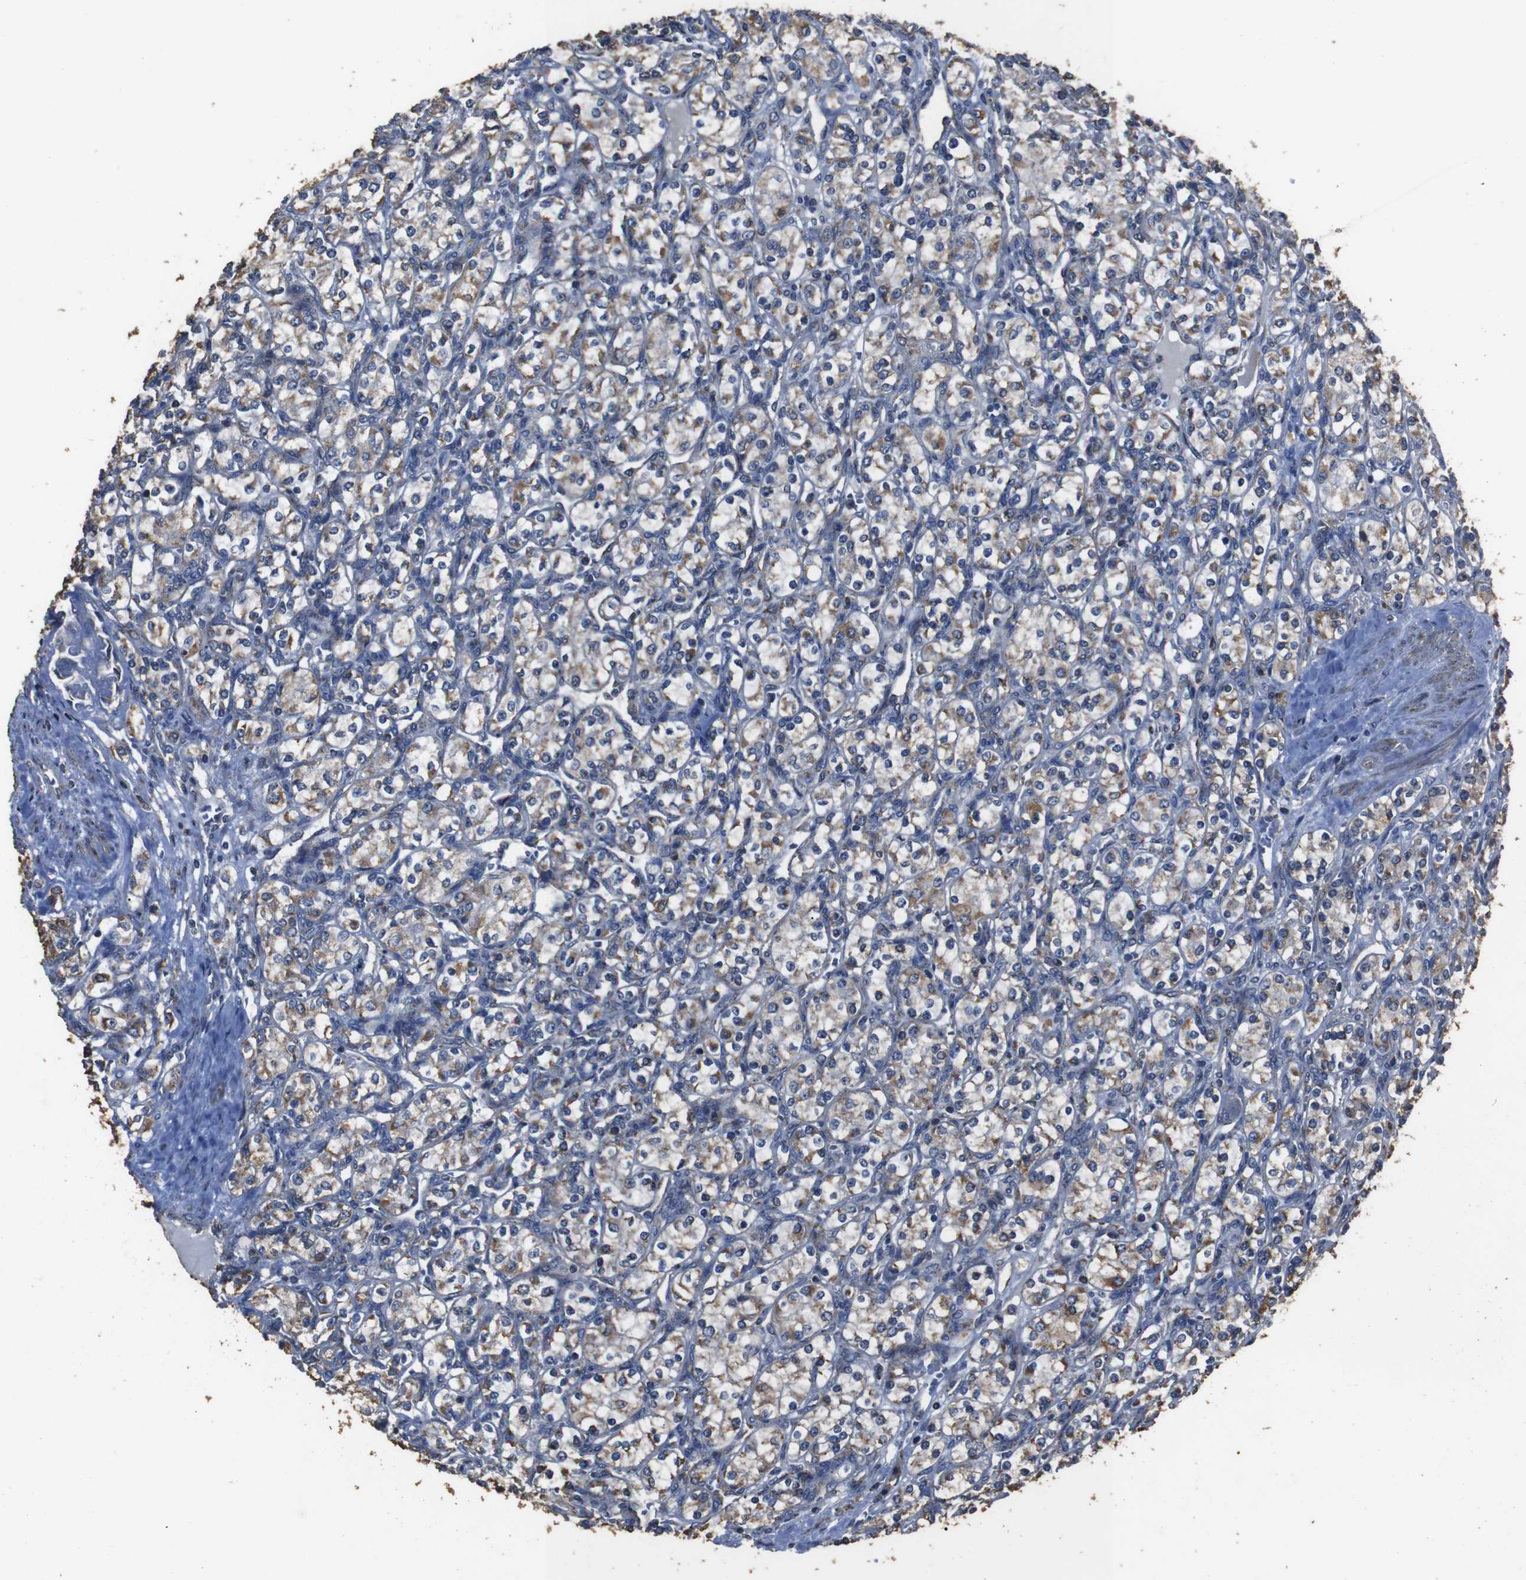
{"staining": {"intensity": "moderate", "quantity": "25%-75%", "location": "cytoplasmic/membranous"}, "tissue": "renal cancer", "cell_type": "Tumor cells", "image_type": "cancer", "snomed": [{"axis": "morphology", "description": "Adenocarcinoma, NOS"}, {"axis": "topography", "description": "Kidney"}], "caption": "Protein expression analysis of renal cancer exhibits moderate cytoplasmic/membranous positivity in about 25%-75% of tumor cells. (DAB IHC, brown staining for protein, blue staining for nuclei).", "gene": "SNN", "patient": {"sex": "male", "age": 77}}